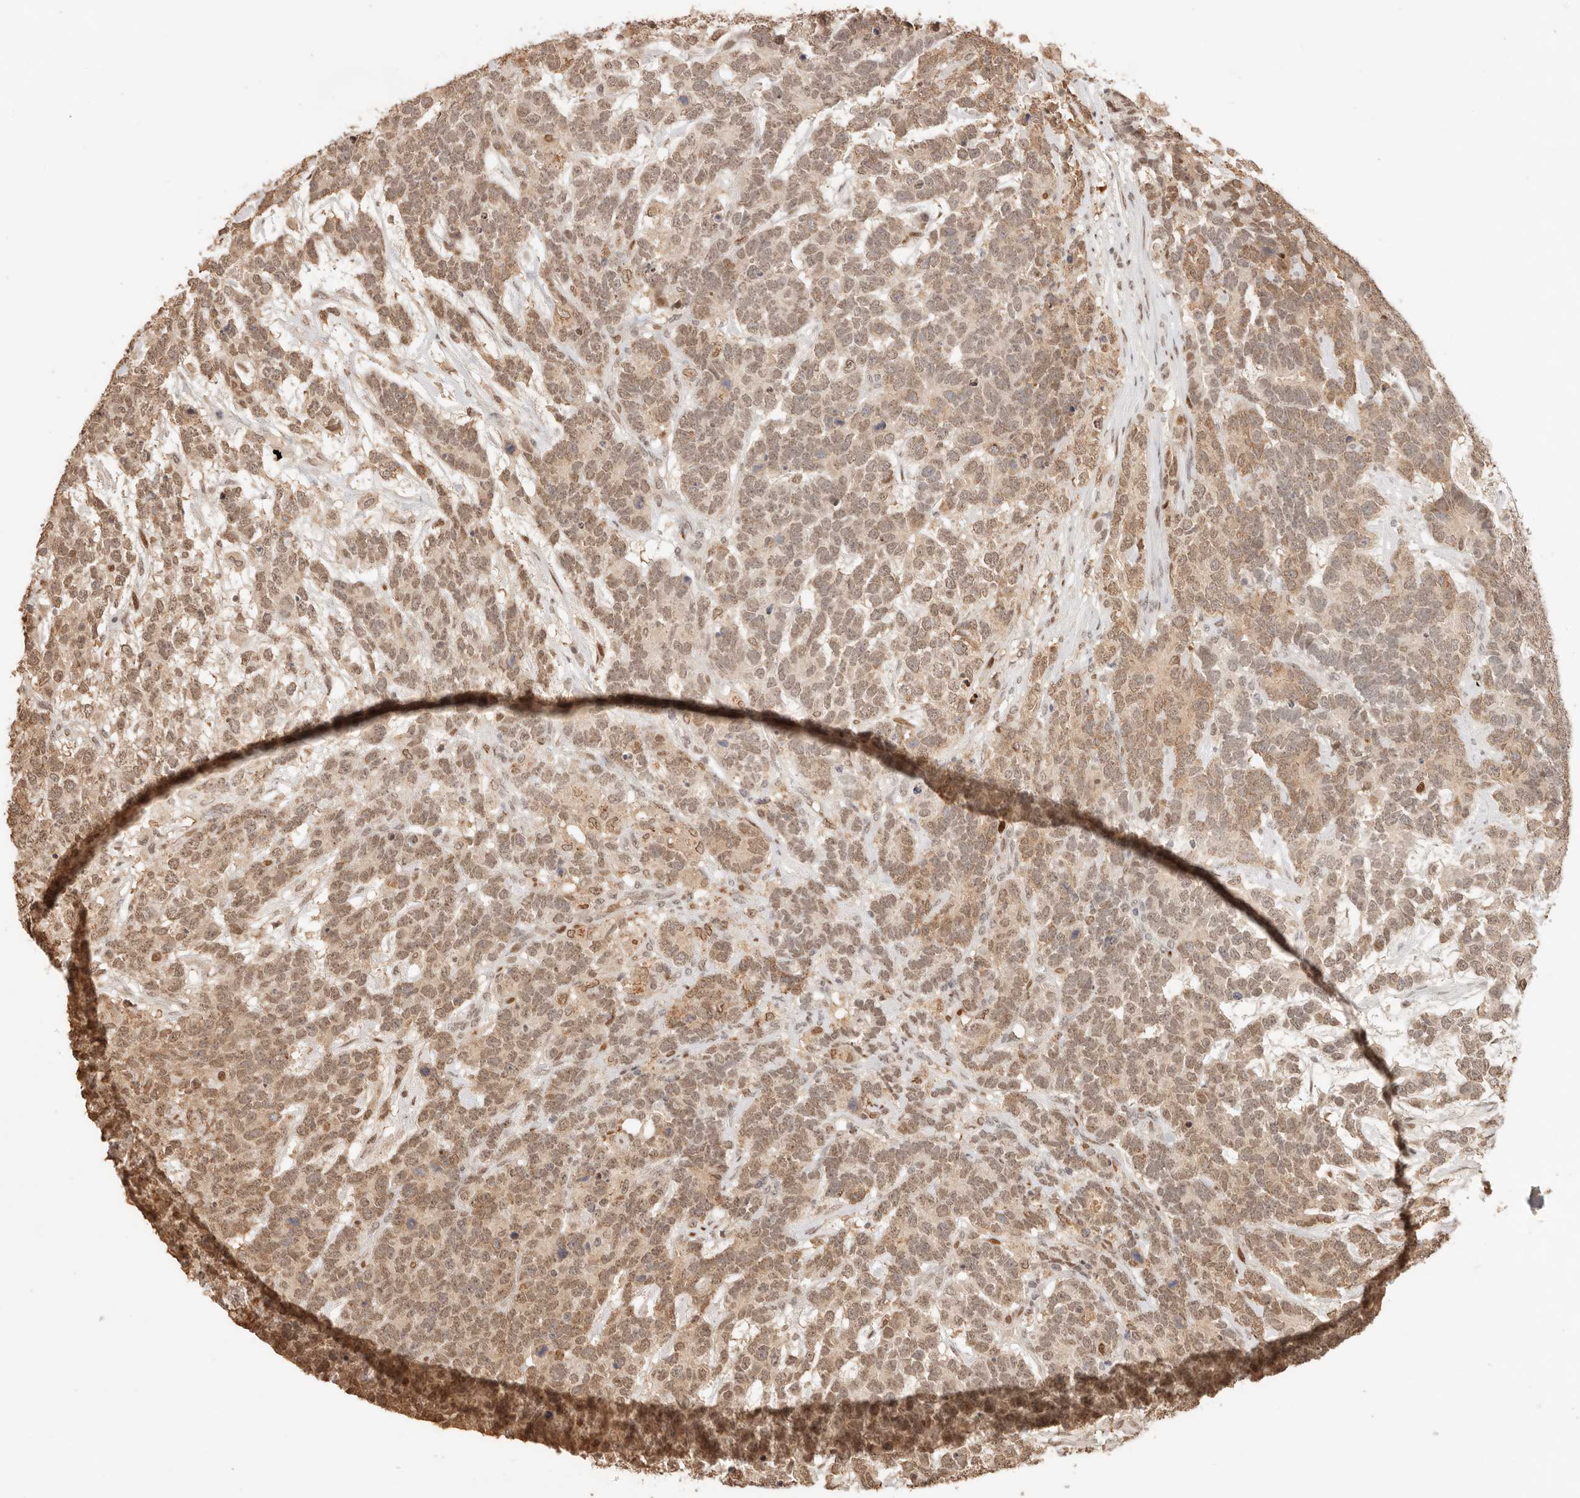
{"staining": {"intensity": "moderate", "quantity": ">75%", "location": "nuclear"}, "tissue": "testis cancer", "cell_type": "Tumor cells", "image_type": "cancer", "snomed": [{"axis": "morphology", "description": "Carcinoma, Embryonal, NOS"}, {"axis": "topography", "description": "Testis"}], "caption": "Testis cancer (embryonal carcinoma) tissue exhibits moderate nuclear staining in approximately >75% of tumor cells, visualized by immunohistochemistry.", "gene": "NPAS2", "patient": {"sex": "male", "age": 26}}